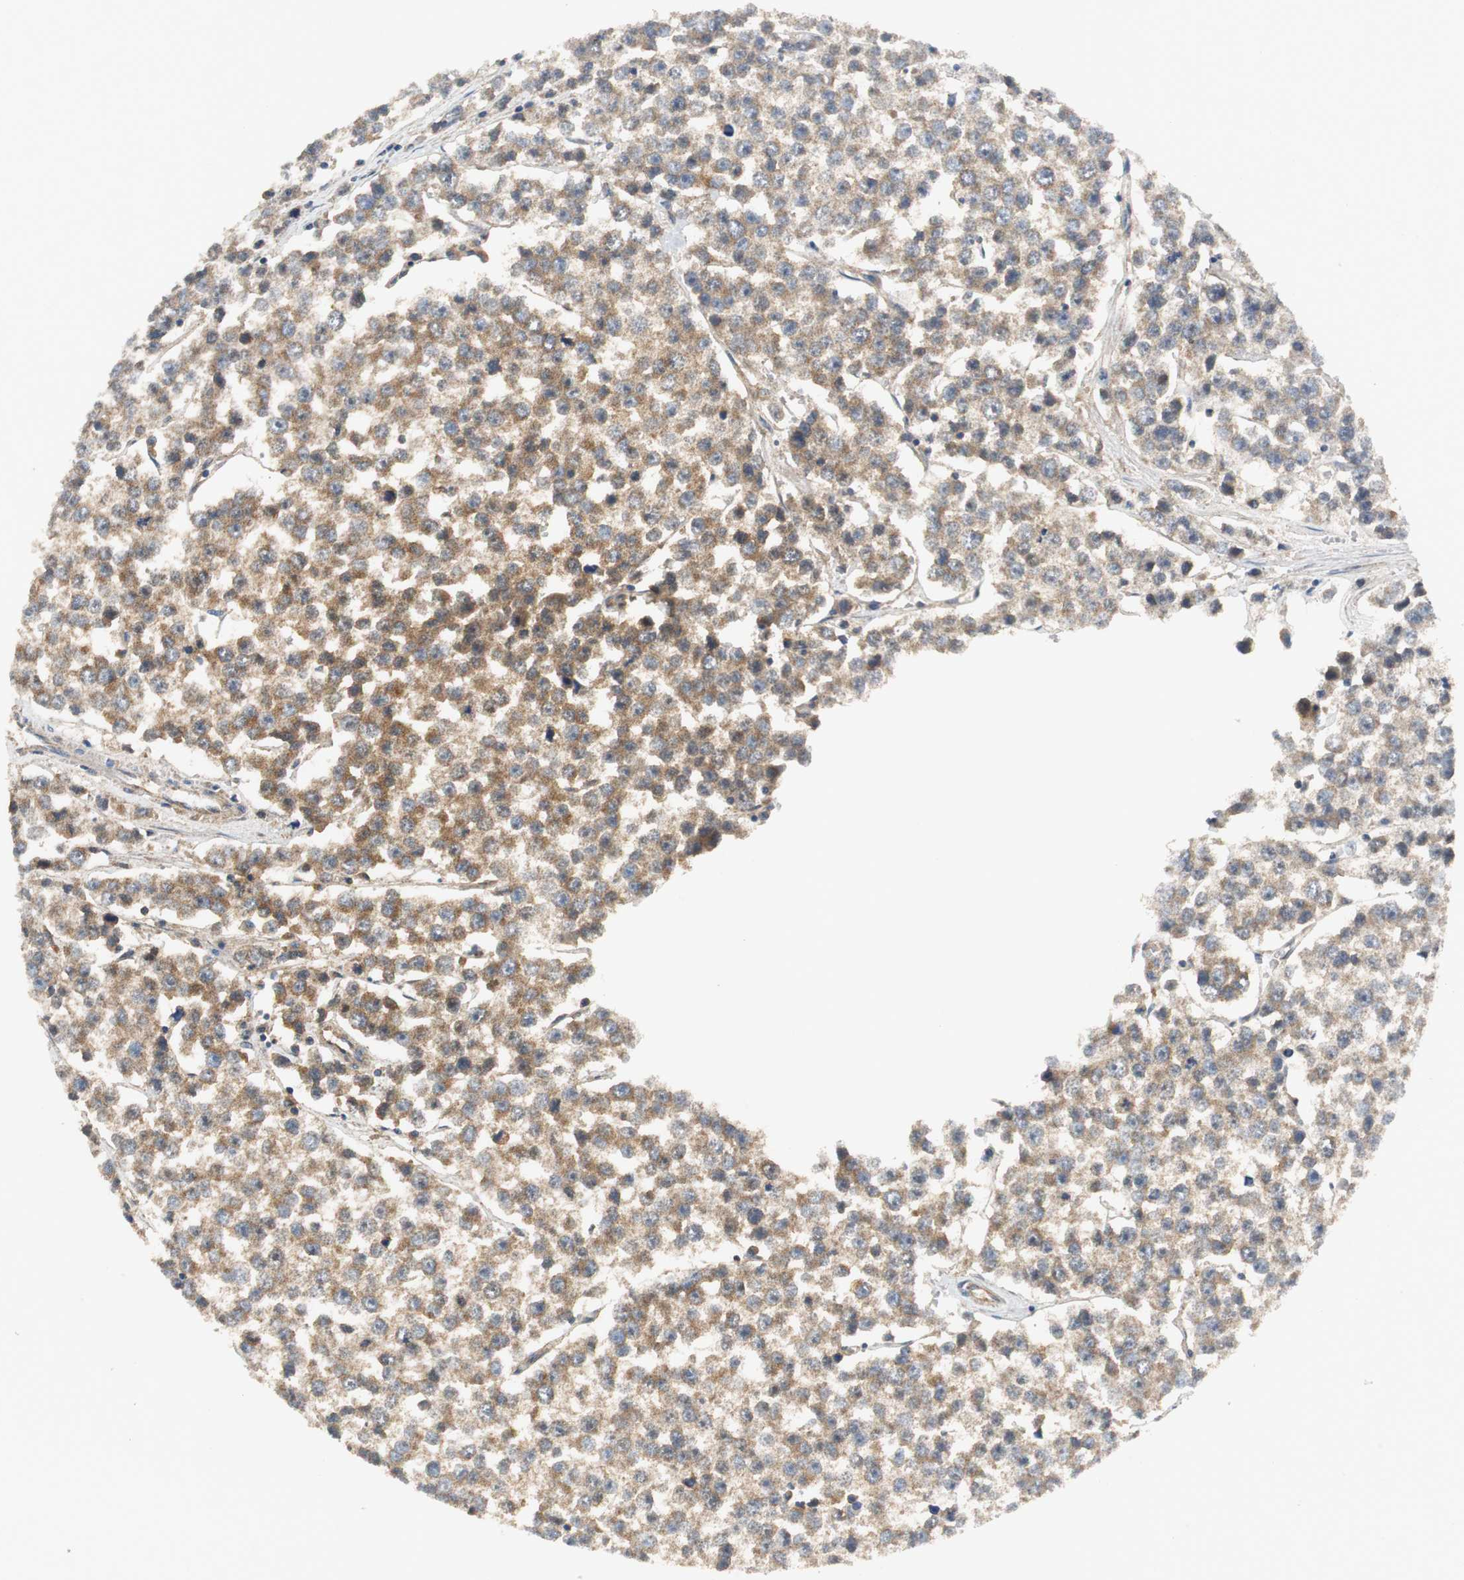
{"staining": {"intensity": "strong", "quantity": ">75%", "location": "cytoplasmic/membranous"}, "tissue": "testis cancer", "cell_type": "Tumor cells", "image_type": "cancer", "snomed": [{"axis": "morphology", "description": "Seminoma, NOS"}, {"axis": "morphology", "description": "Carcinoma, Embryonal, NOS"}, {"axis": "topography", "description": "Testis"}], "caption": "Approximately >75% of tumor cells in human testis seminoma exhibit strong cytoplasmic/membranous protein staining as visualized by brown immunohistochemical staining.", "gene": "VBP1", "patient": {"sex": "male", "age": 52}}